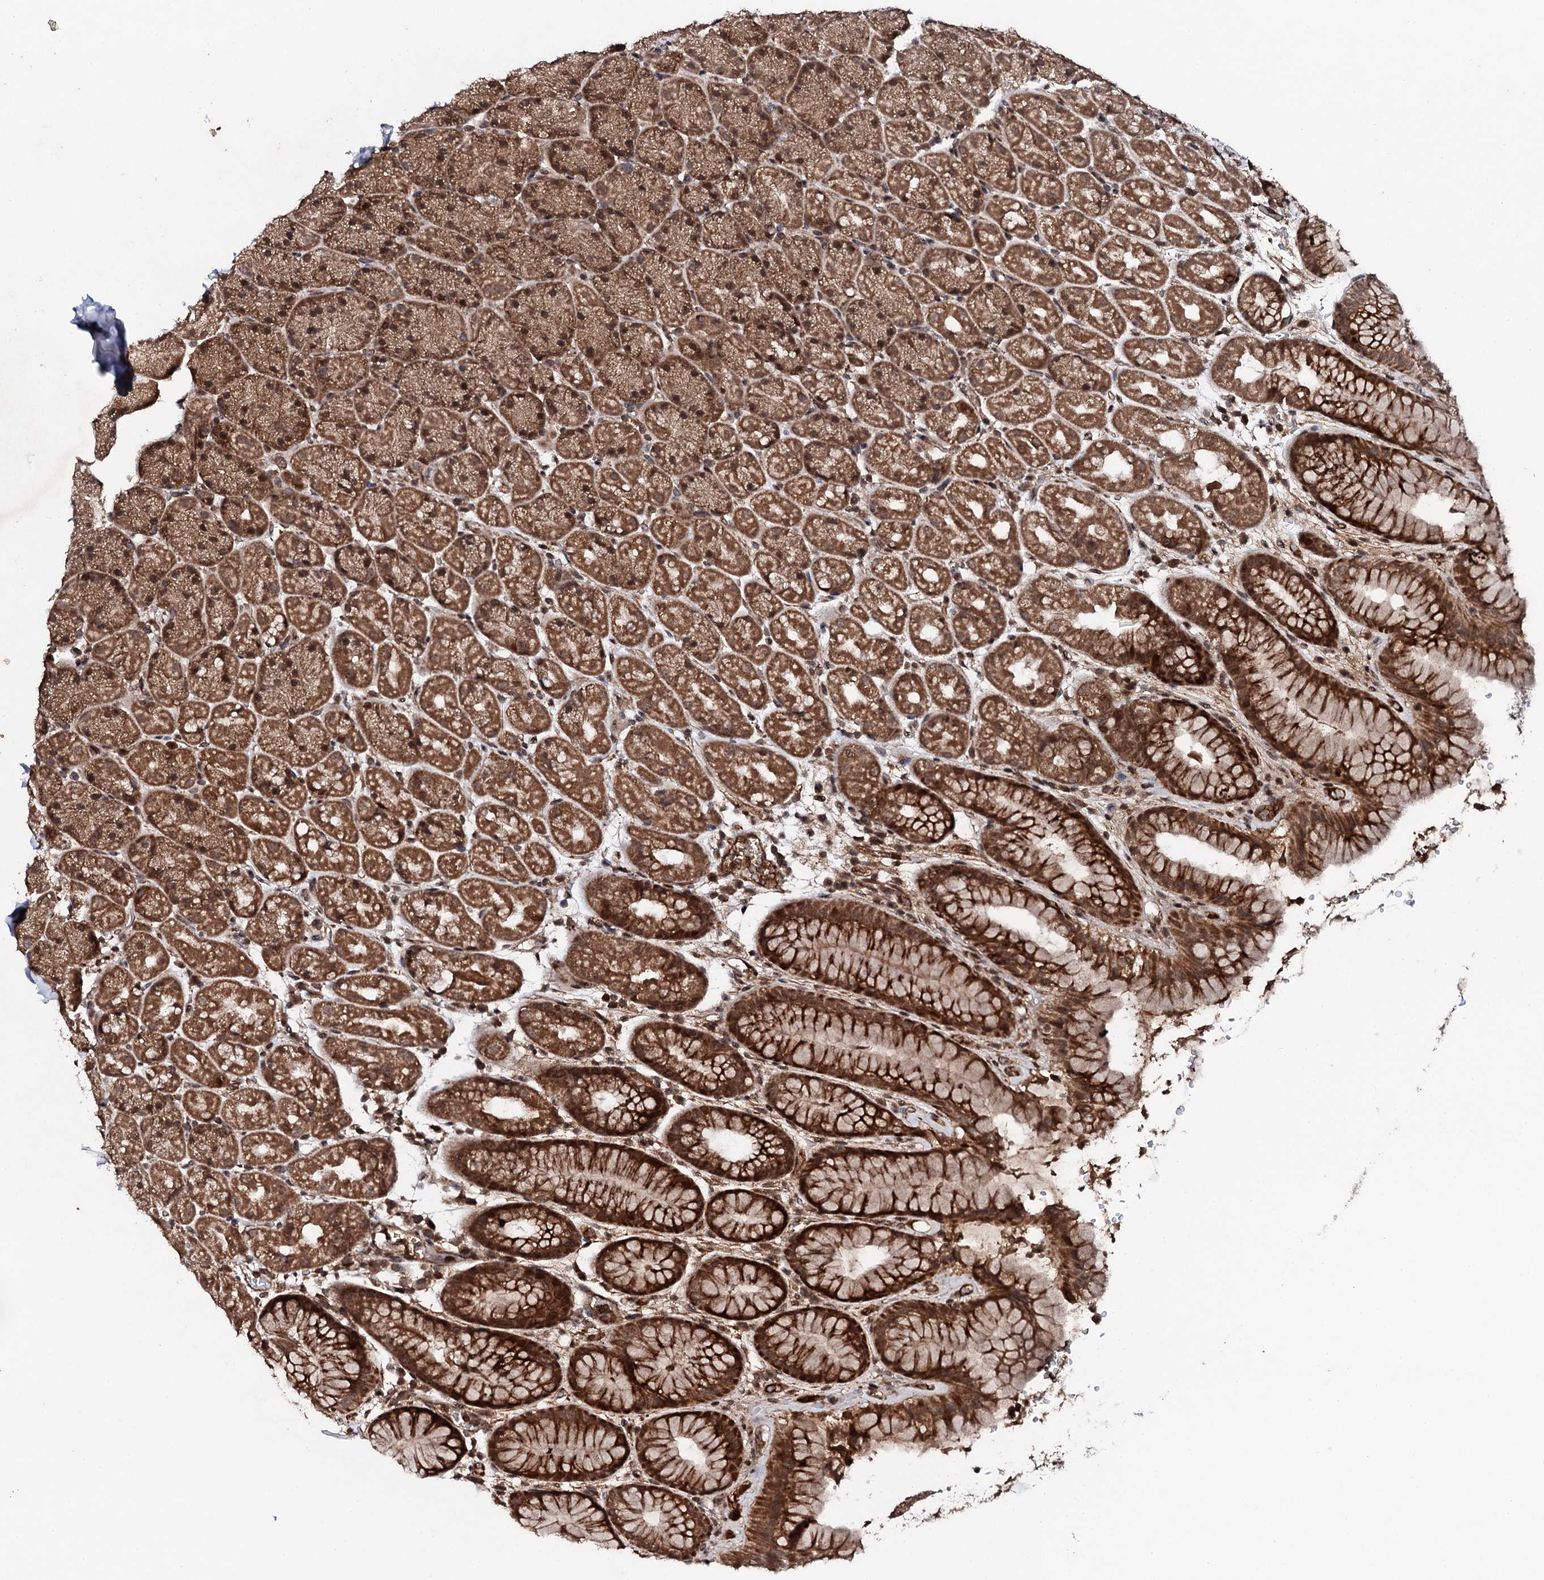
{"staining": {"intensity": "strong", "quantity": ">75%", "location": "cytoplasmic/membranous,nuclear"}, "tissue": "stomach", "cell_type": "Glandular cells", "image_type": "normal", "snomed": [{"axis": "morphology", "description": "Normal tissue, NOS"}, {"axis": "topography", "description": "Stomach, upper"}, {"axis": "topography", "description": "Stomach, lower"}], "caption": "A high amount of strong cytoplasmic/membranous,nuclear positivity is seen in about >75% of glandular cells in benign stomach.", "gene": "FAM111A", "patient": {"sex": "male", "age": 67}}